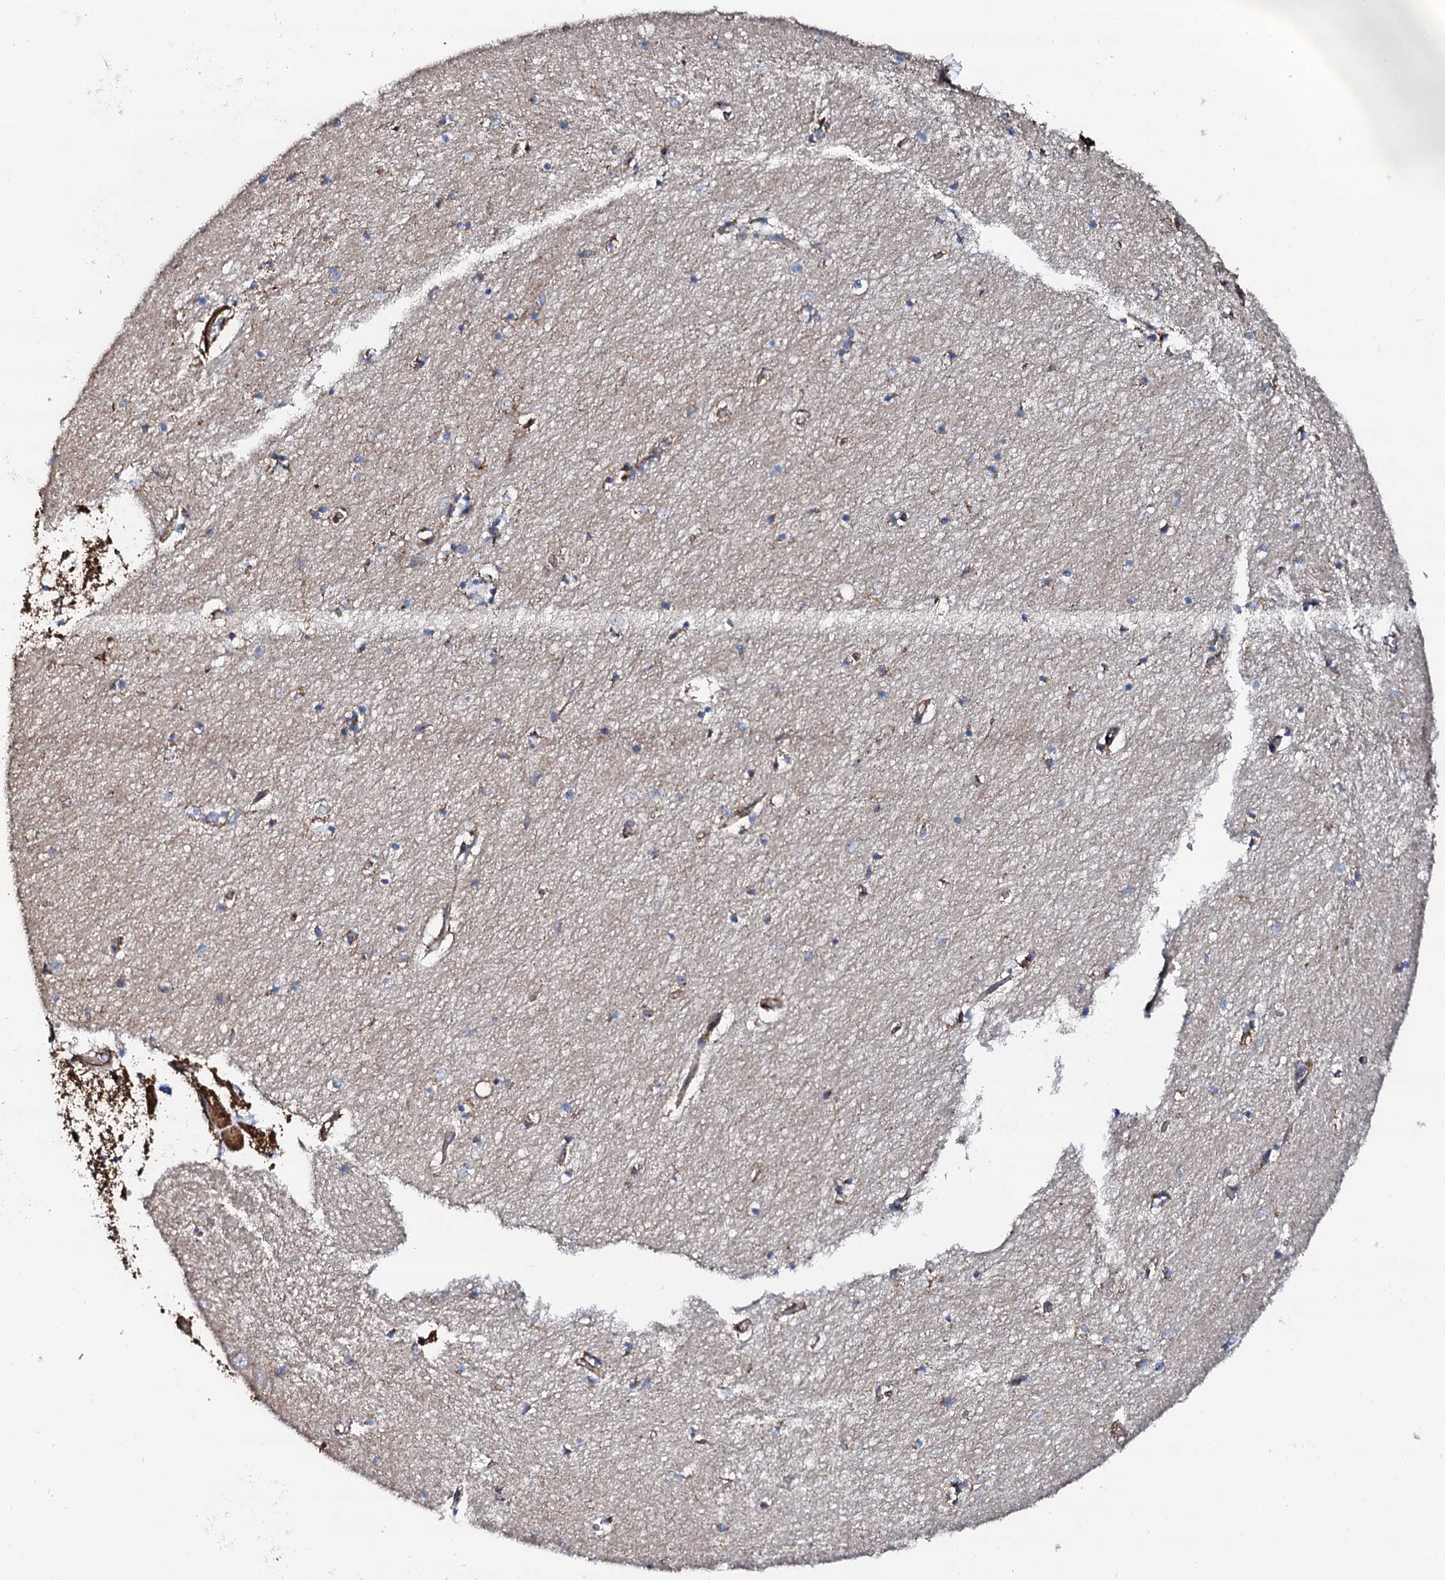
{"staining": {"intensity": "weak", "quantity": "<25%", "location": "cytoplasmic/membranous"}, "tissue": "hippocampus", "cell_type": "Glial cells", "image_type": "normal", "snomed": [{"axis": "morphology", "description": "Normal tissue, NOS"}, {"axis": "topography", "description": "Hippocampus"}], "caption": "IHC image of unremarkable hippocampus: hippocampus stained with DAB (3,3'-diaminobenzidine) displays no significant protein staining in glial cells.", "gene": "INTS10", "patient": {"sex": "female", "age": 64}}